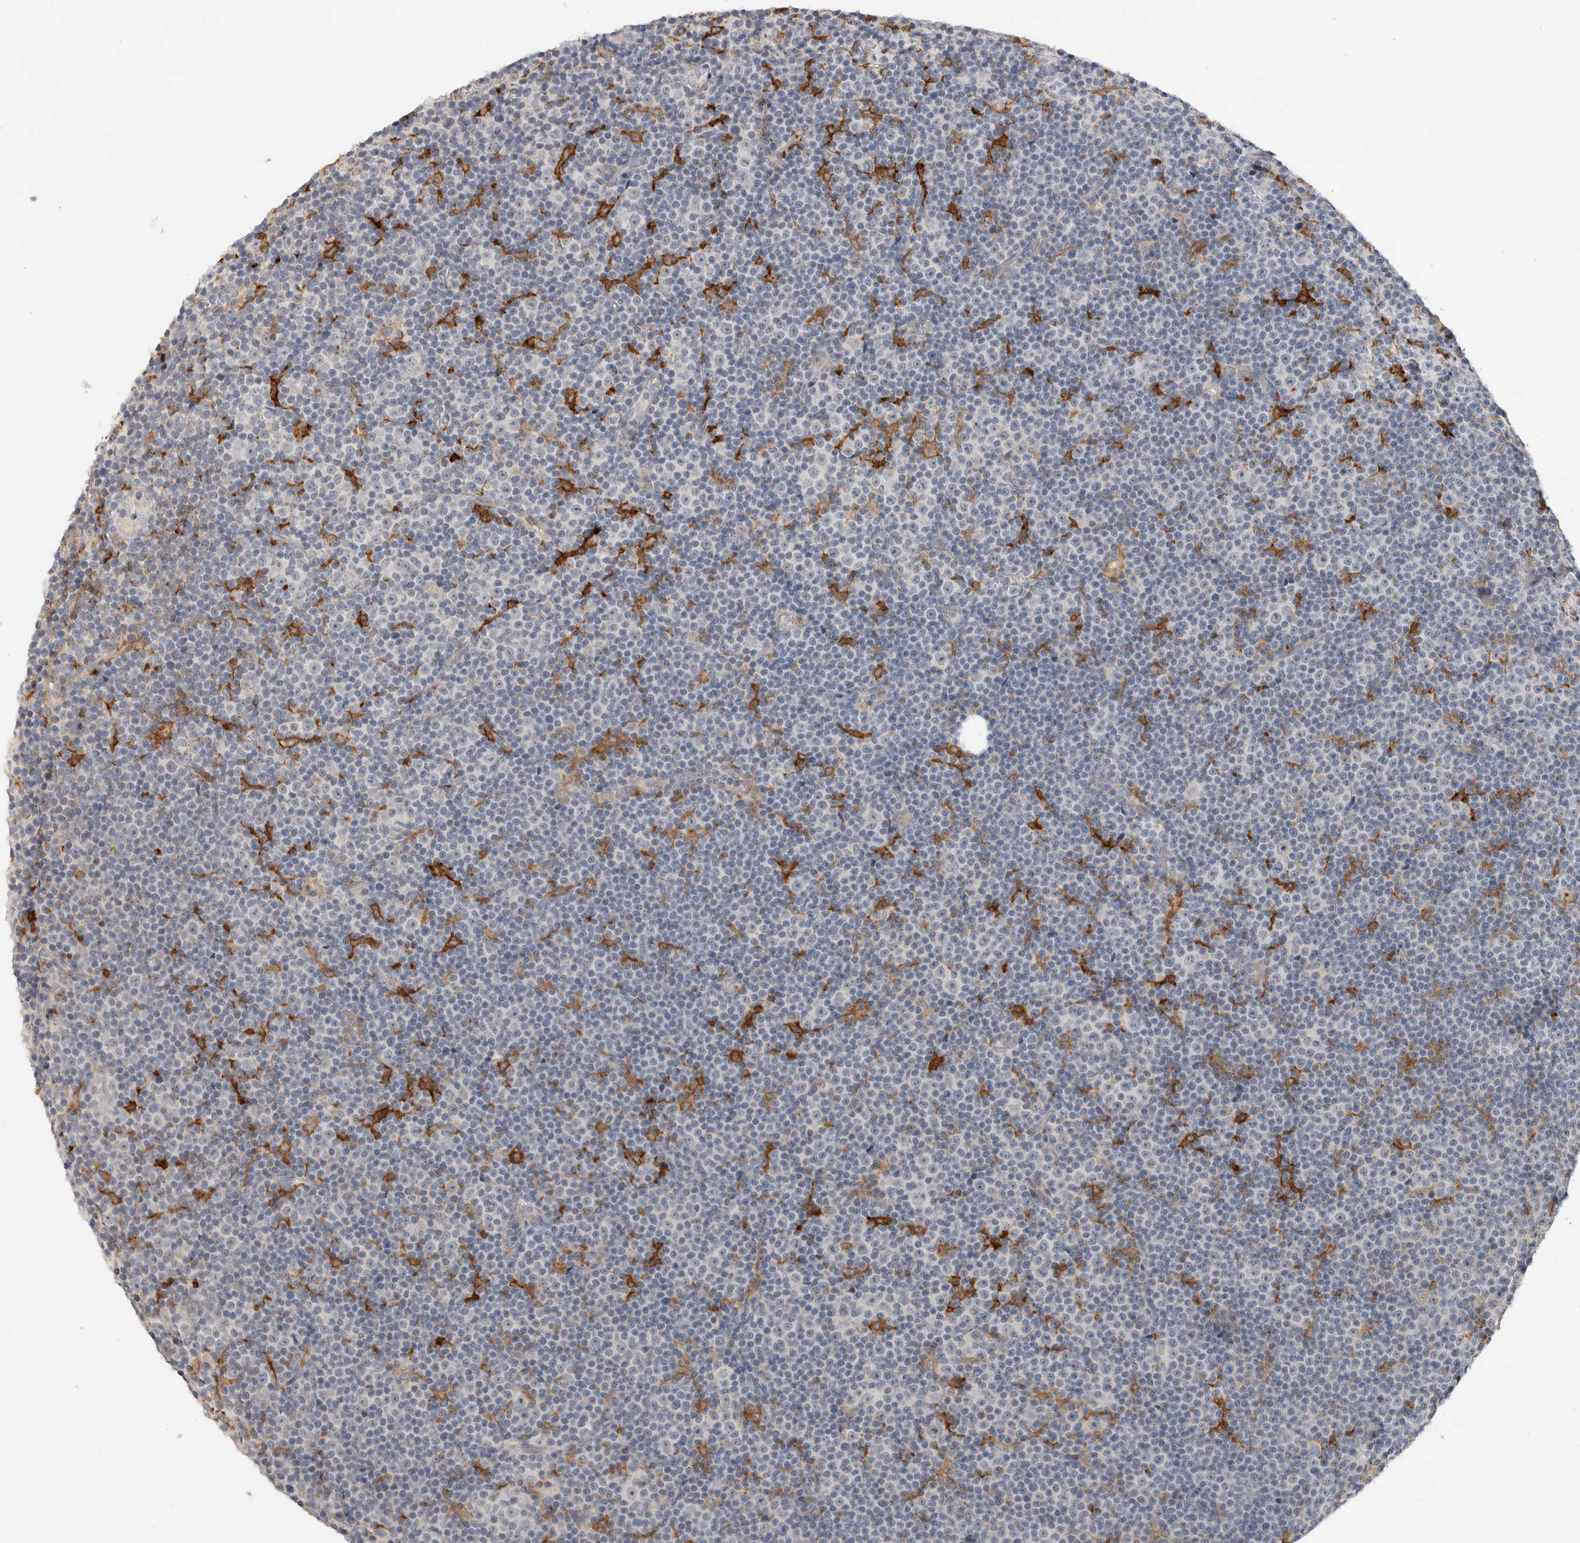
{"staining": {"intensity": "negative", "quantity": "none", "location": "none"}, "tissue": "lymphoma", "cell_type": "Tumor cells", "image_type": "cancer", "snomed": [{"axis": "morphology", "description": "Malignant lymphoma, non-Hodgkin's type, Low grade"}, {"axis": "topography", "description": "Lymph node"}], "caption": "Image shows no significant protein positivity in tumor cells of malignant lymphoma, non-Hodgkin's type (low-grade).", "gene": "ITGAD", "patient": {"sex": "female", "age": 67}}